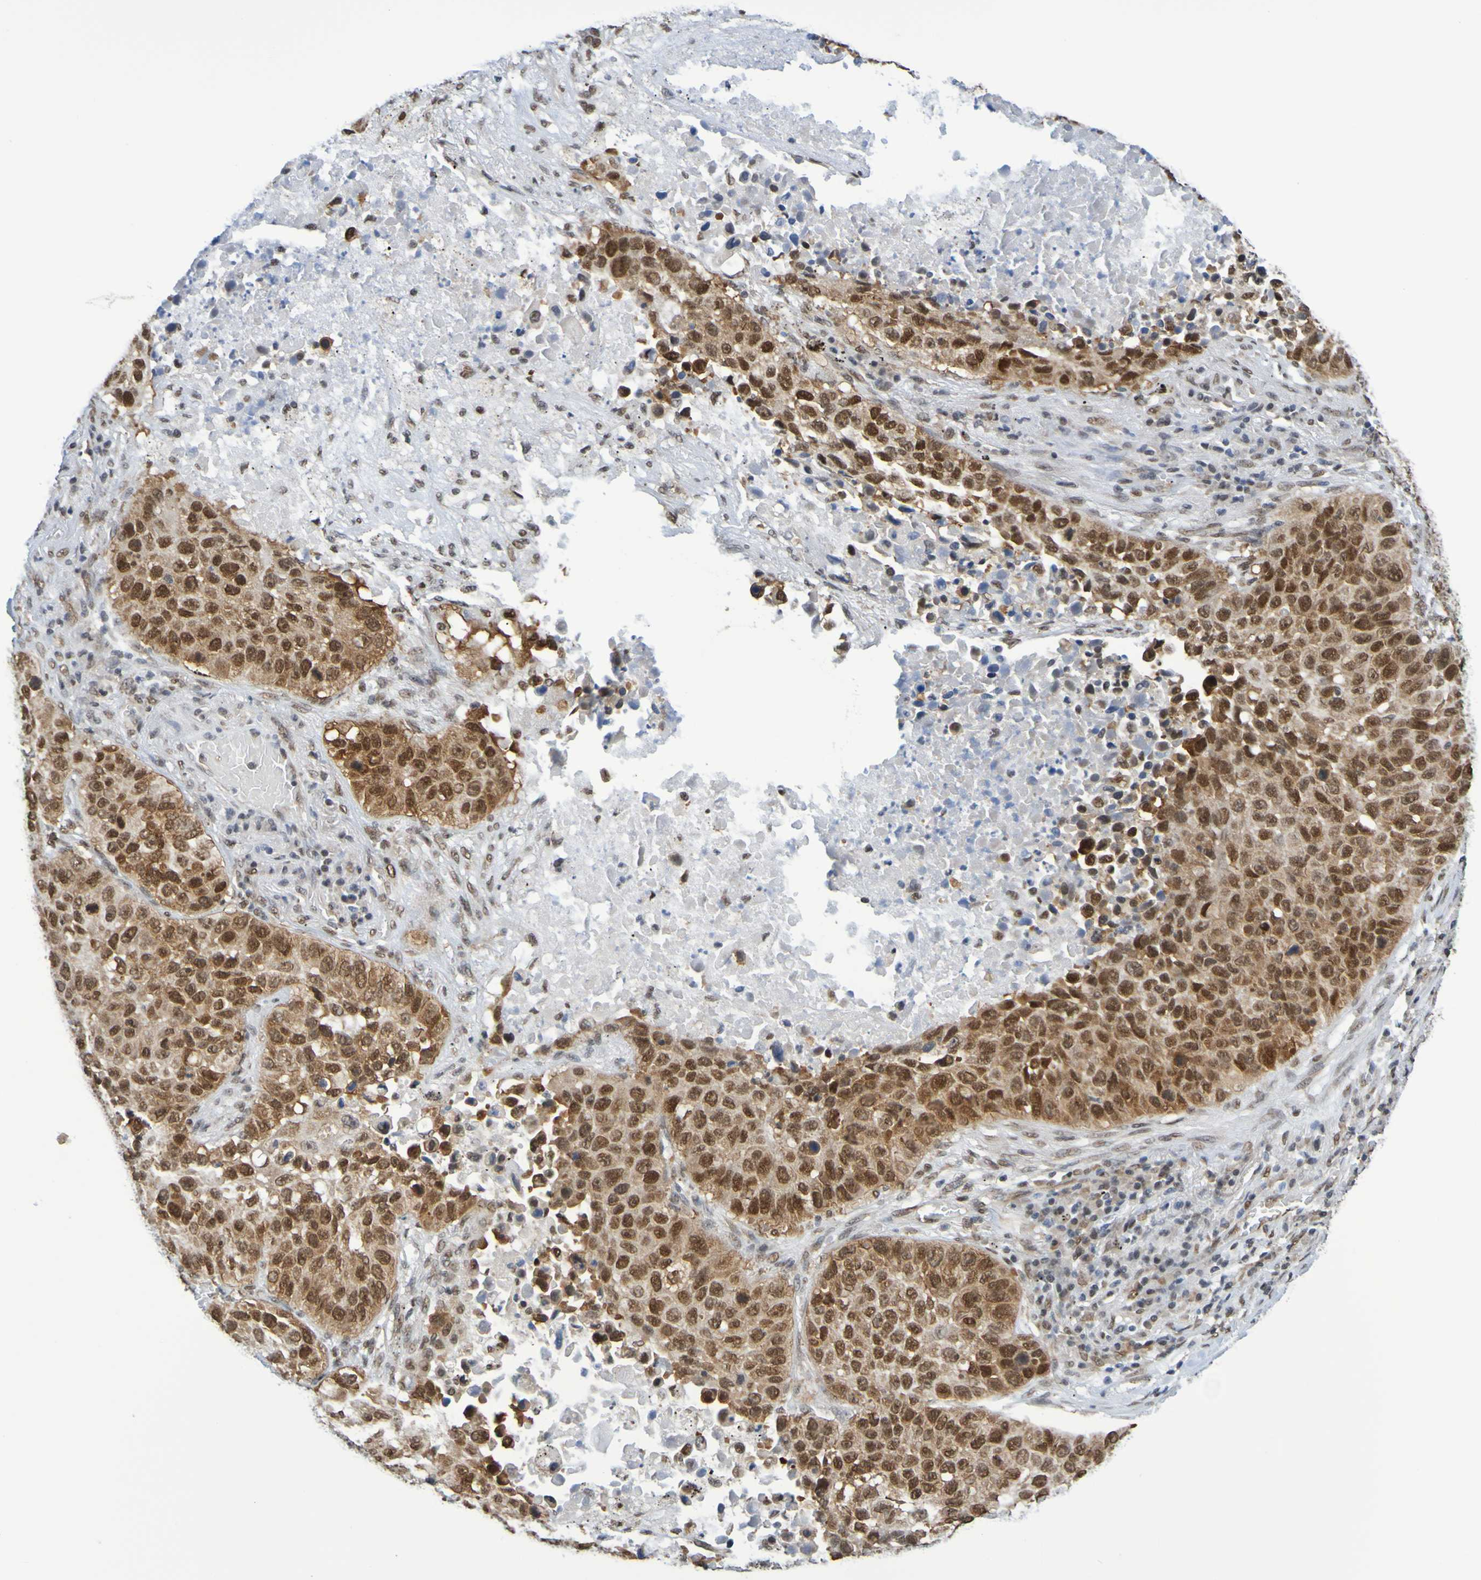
{"staining": {"intensity": "strong", "quantity": ">75%", "location": "nuclear"}, "tissue": "lung cancer", "cell_type": "Tumor cells", "image_type": "cancer", "snomed": [{"axis": "morphology", "description": "Squamous cell carcinoma, NOS"}, {"axis": "topography", "description": "Lung"}], "caption": "This image shows lung cancer (squamous cell carcinoma) stained with immunohistochemistry to label a protein in brown. The nuclear of tumor cells show strong positivity for the protein. Nuclei are counter-stained blue.", "gene": "HDAC2", "patient": {"sex": "male", "age": 57}}